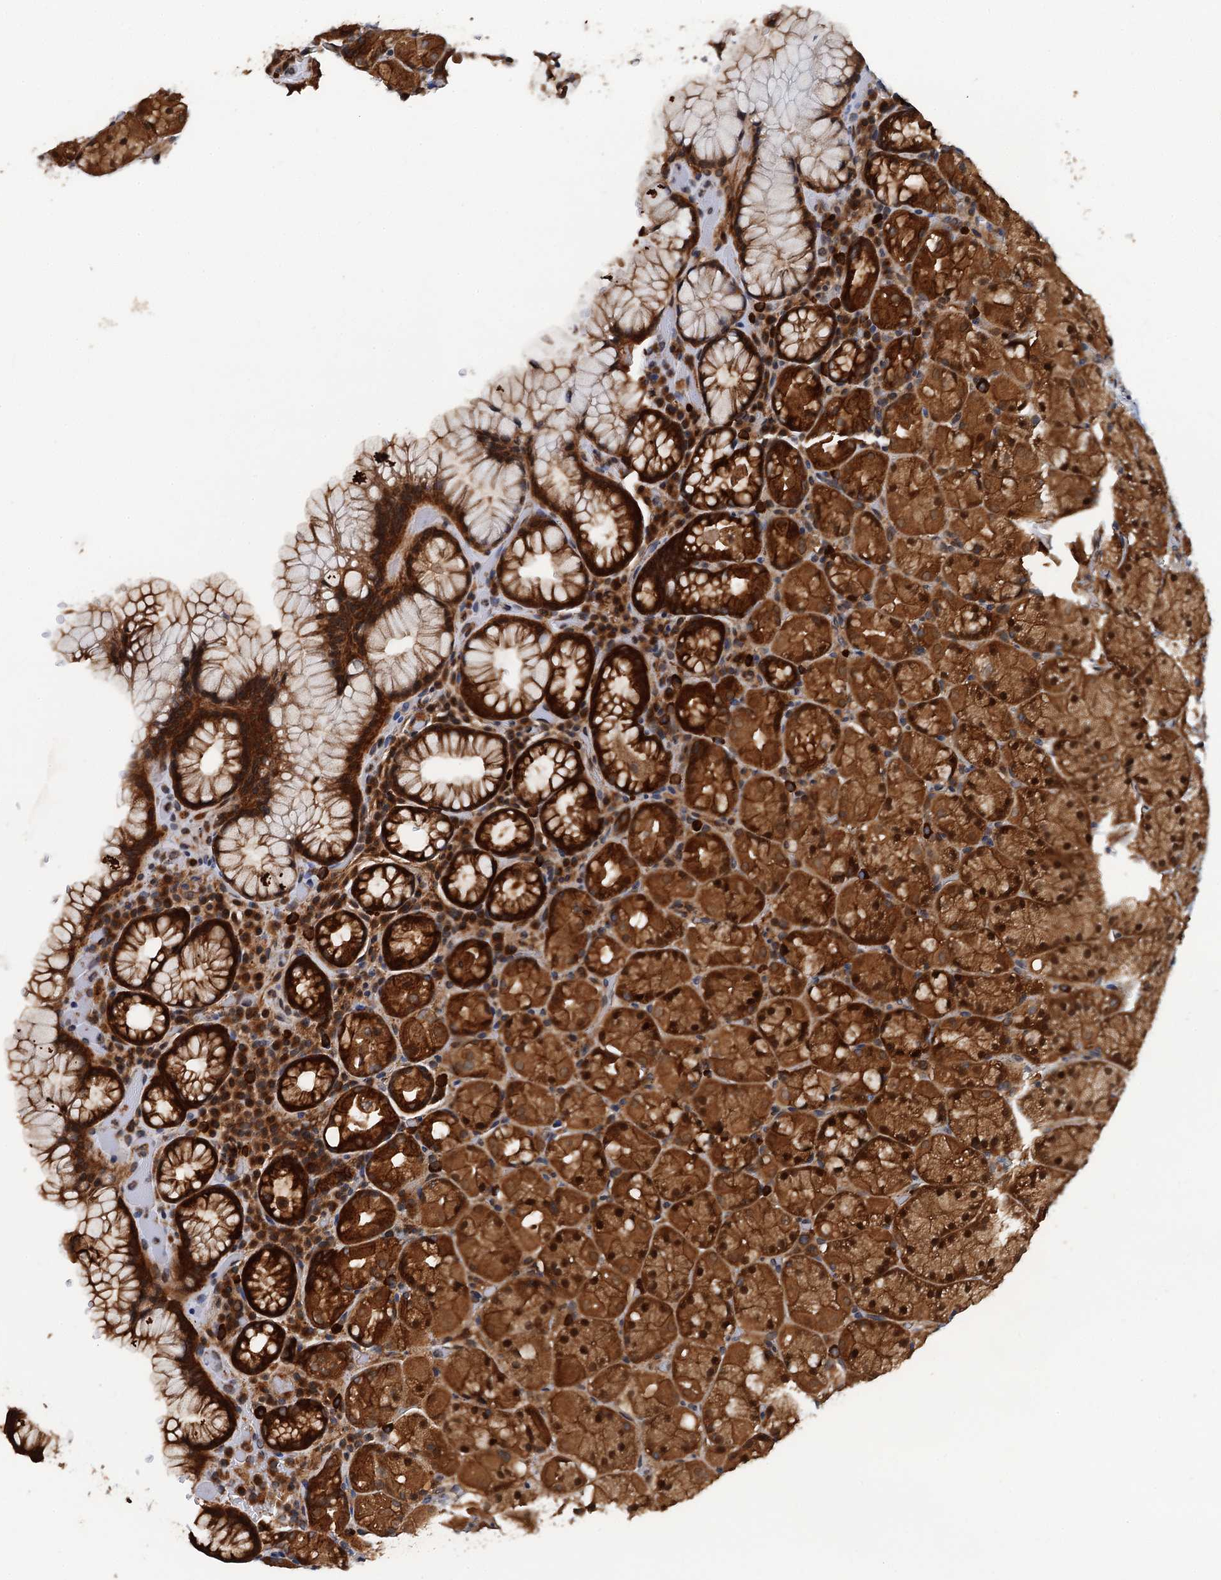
{"staining": {"intensity": "strong", "quantity": ">75%", "location": "cytoplasmic/membranous,nuclear"}, "tissue": "stomach", "cell_type": "Glandular cells", "image_type": "normal", "snomed": [{"axis": "morphology", "description": "Normal tissue, NOS"}, {"axis": "topography", "description": "Stomach, upper"}, {"axis": "topography", "description": "Stomach, lower"}], "caption": "Strong cytoplasmic/membranous,nuclear positivity for a protein is appreciated in approximately >75% of glandular cells of benign stomach using immunohistochemistry.", "gene": "AAGAB", "patient": {"sex": "male", "age": 80}}